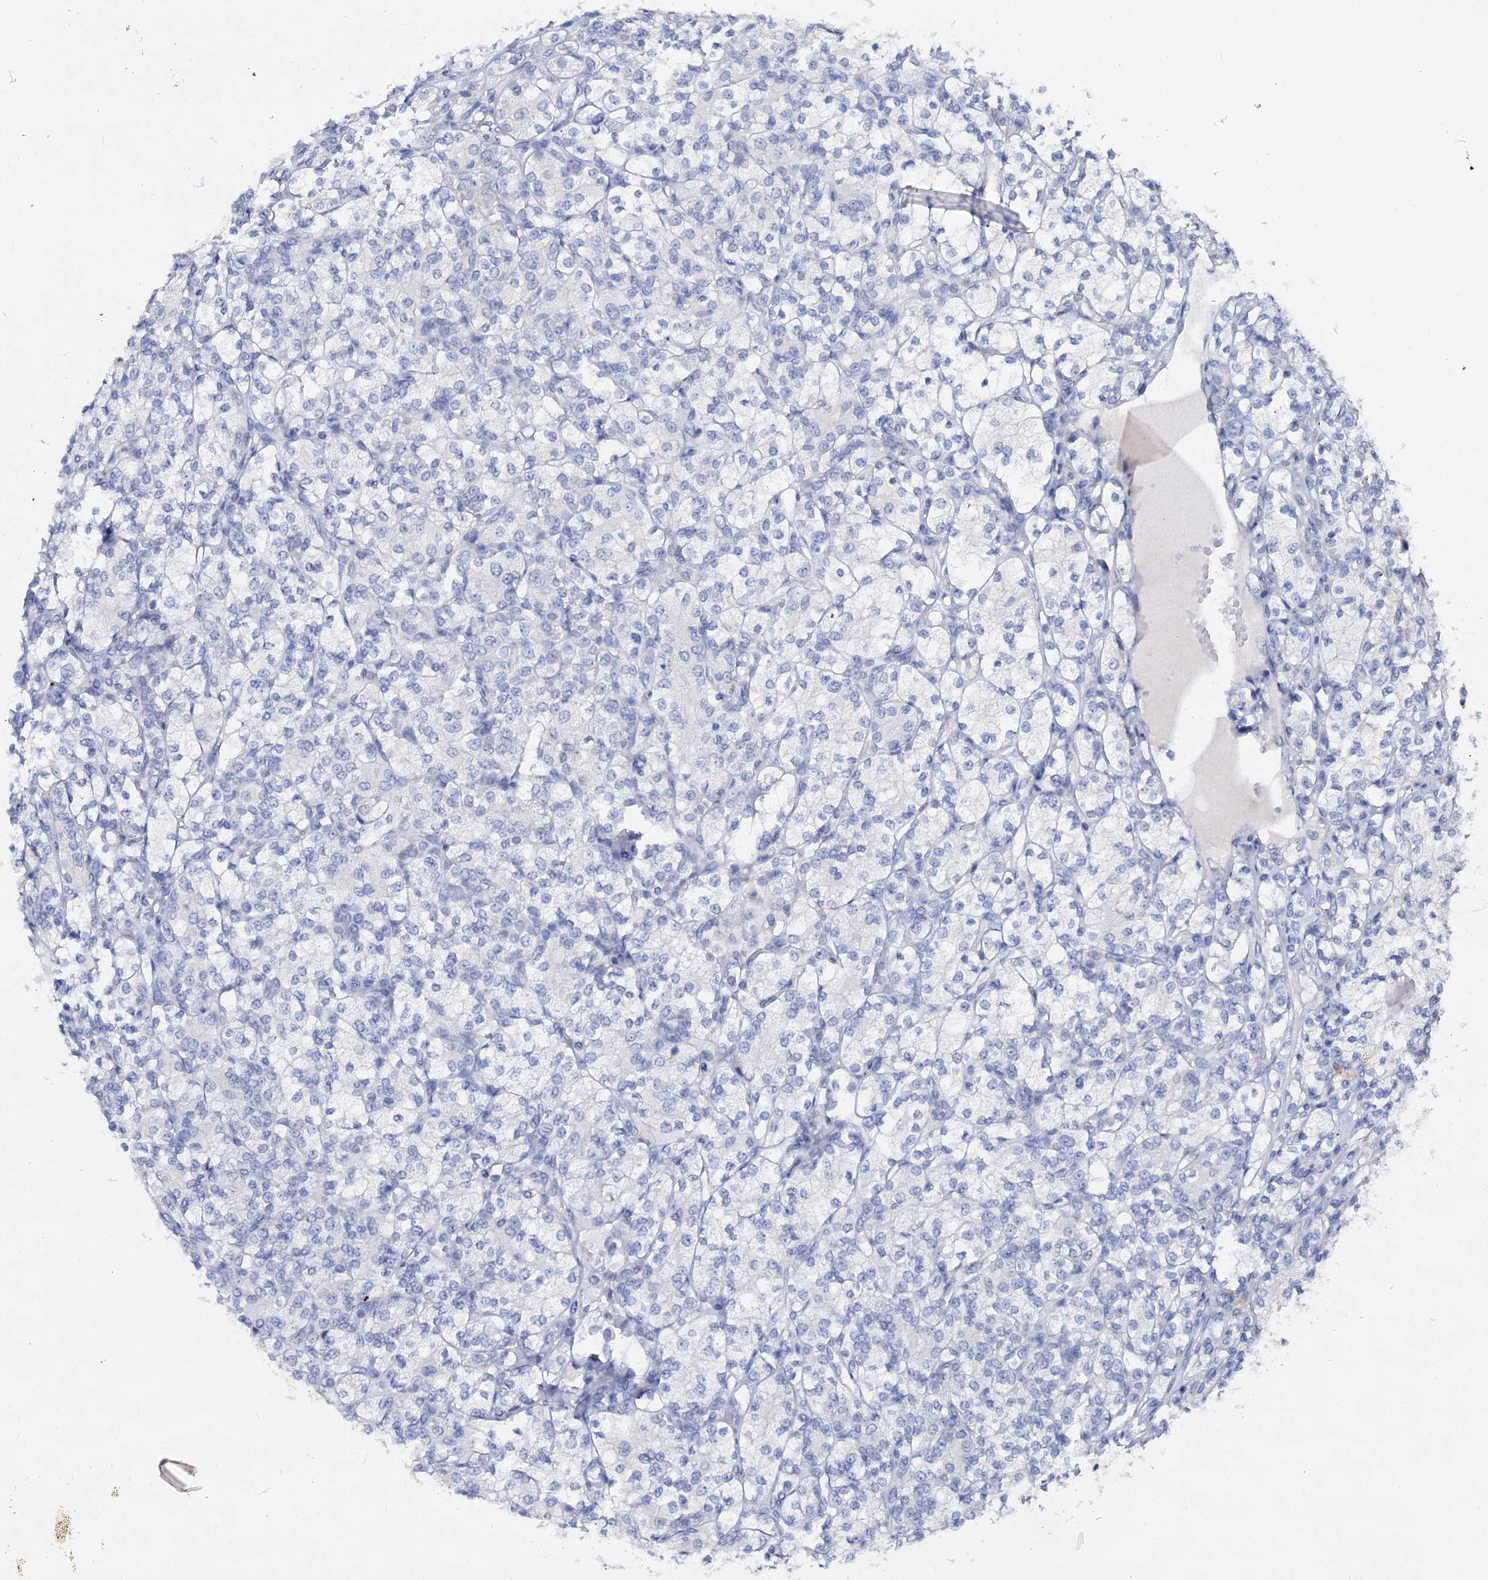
{"staining": {"intensity": "negative", "quantity": "none", "location": "none"}, "tissue": "renal cancer", "cell_type": "Tumor cells", "image_type": "cancer", "snomed": [{"axis": "morphology", "description": "Adenocarcinoma, NOS"}, {"axis": "topography", "description": "Kidney"}], "caption": "The image reveals no significant staining in tumor cells of renal cancer.", "gene": "CAPRIN2", "patient": {"sex": "male", "age": 77}}